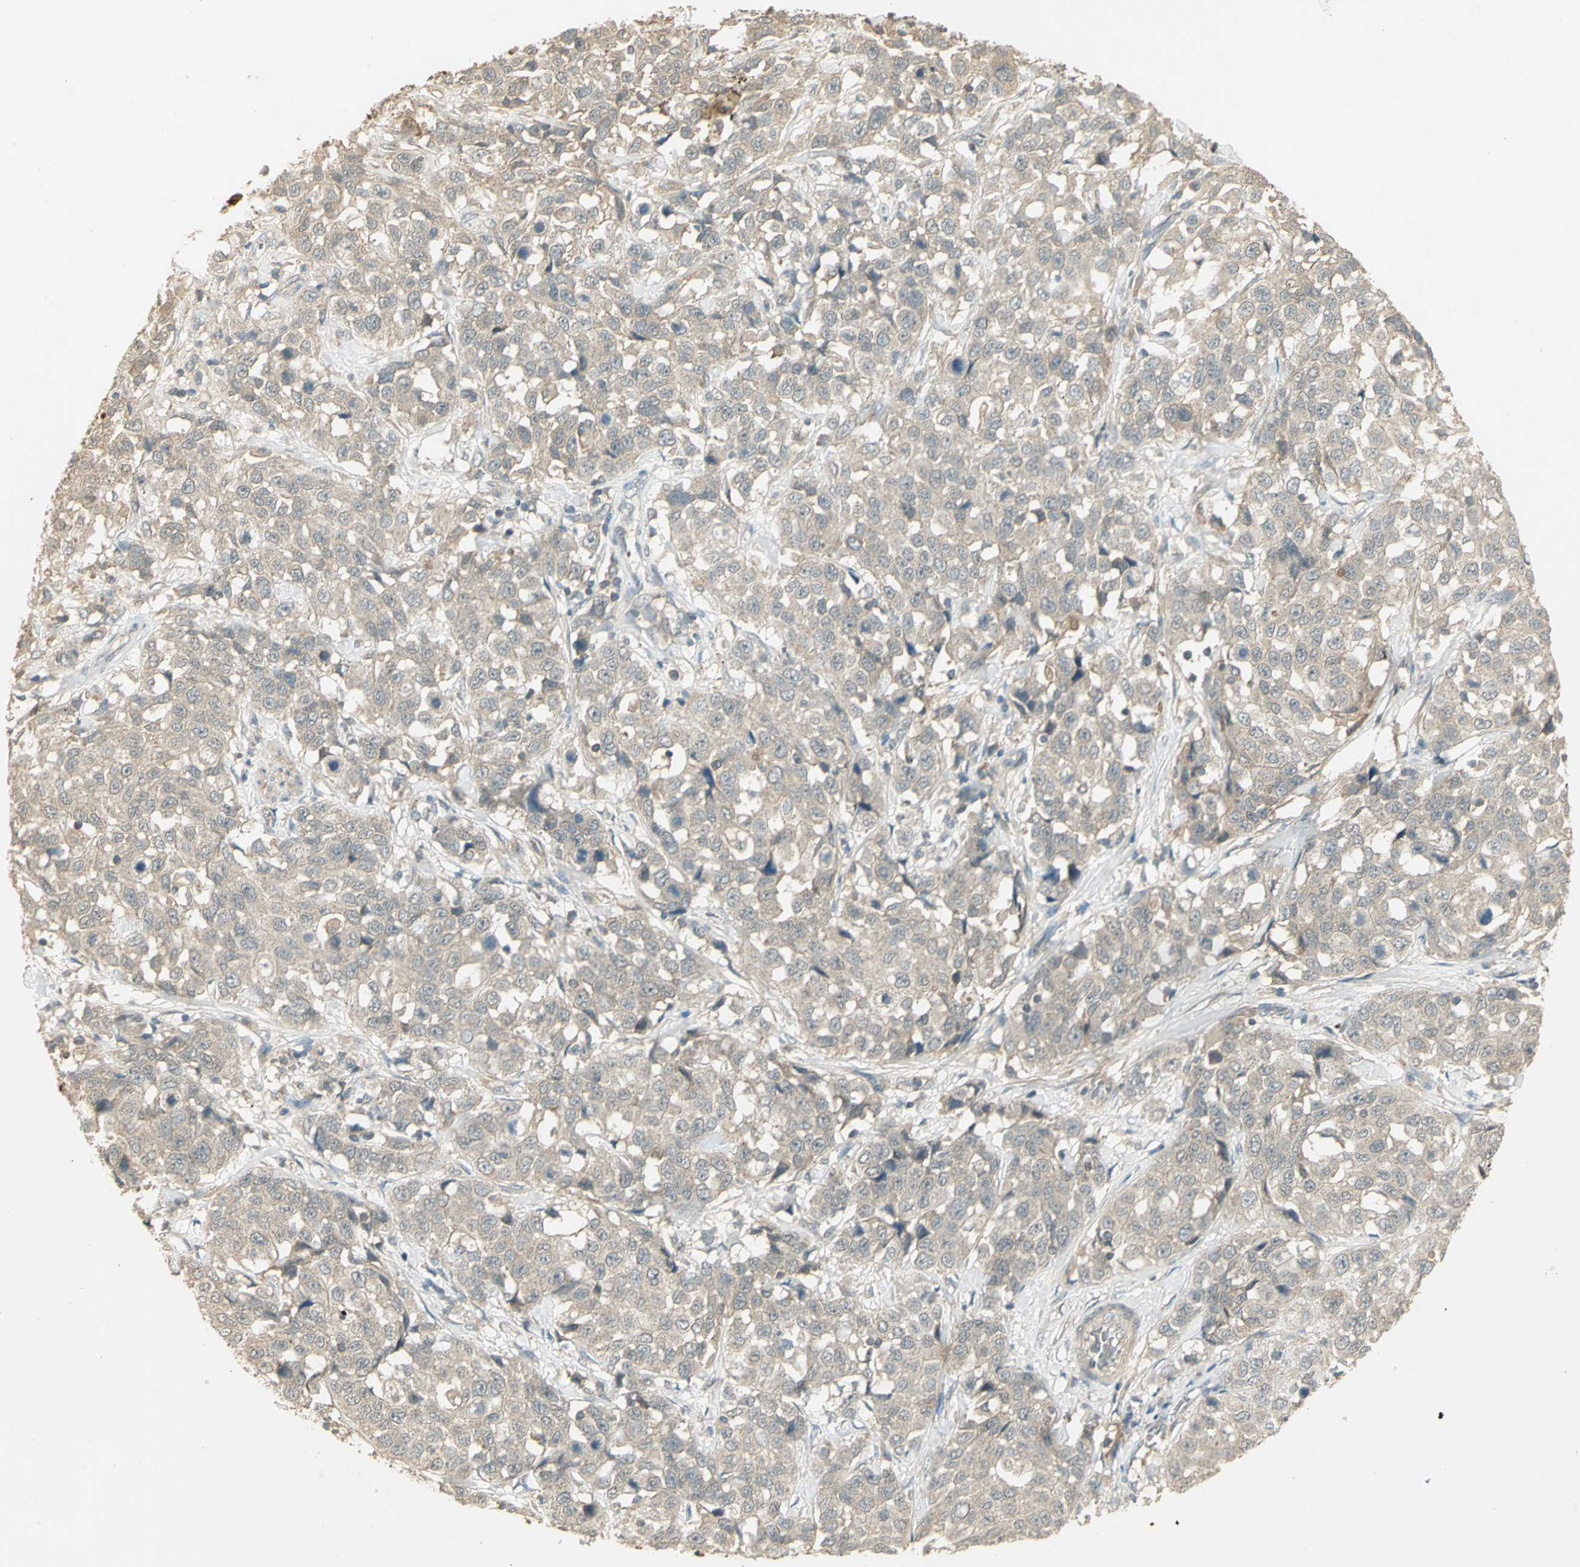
{"staining": {"intensity": "weak", "quantity": ">75%", "location": "cytoplasmic/membranous"}, "tissue": "stomach cancer", "cell_type": "Tumor cells", "image_type": "cancer", "snomed": [{"axis": "morphology", "description": "Normal tissue, NOS"}, {"axis": "morphology", "description": "Adenocarcinoma, NOS"}, {"axis": "topography", "description": "Stomach"}], "caption": "This is a photomicrograph of immunohistochemistry (IHC) staining of stomach adenocarcinoma, which shows weak staining in the cytoplasmic/membranous of tumor cells.", "gene": "KEAP1", "patient": {"sex": "male", "age": 48}}